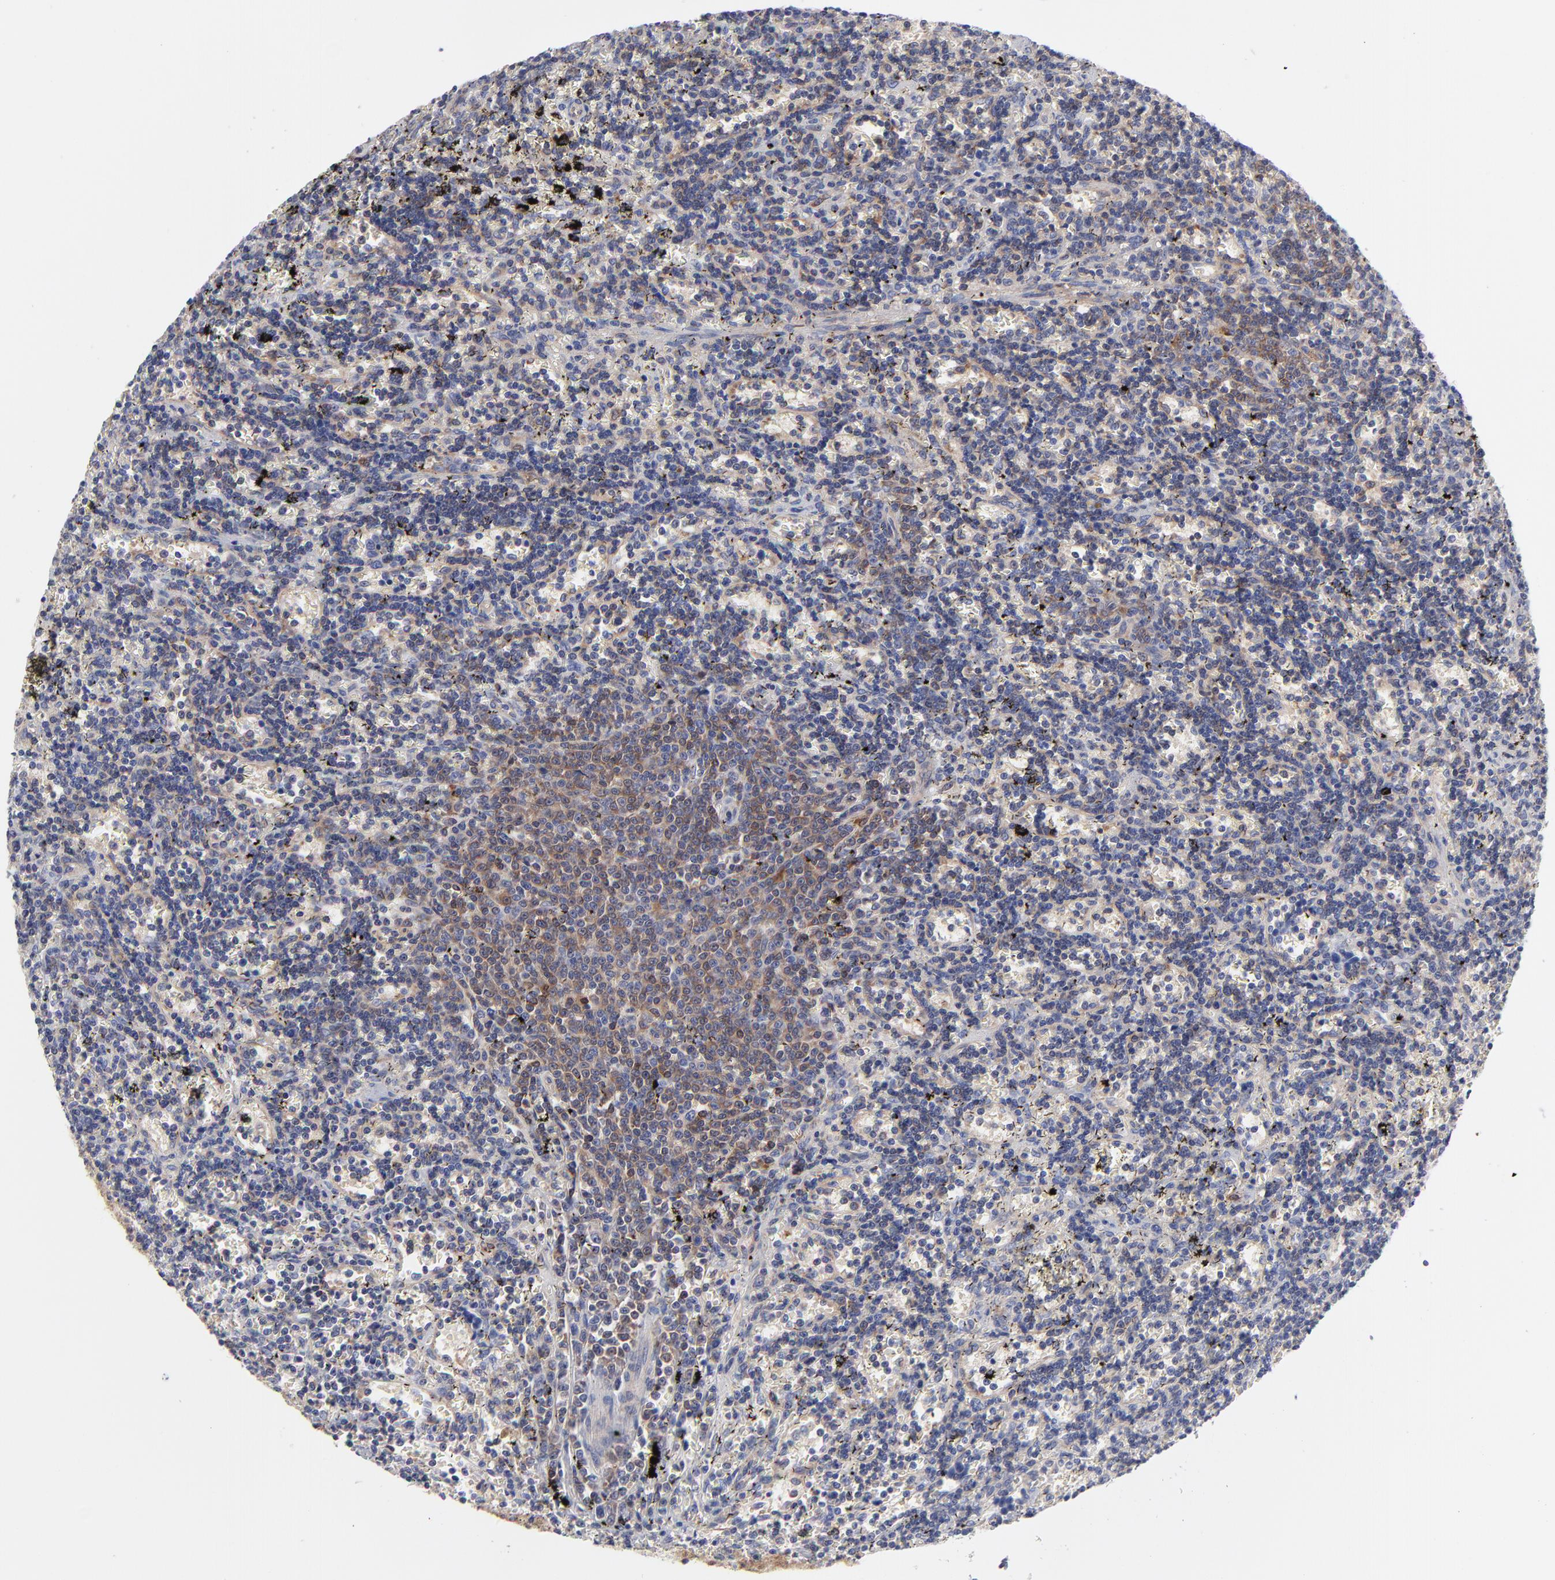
{"staining": {"intensity": "weak", "quantity": "<25%", "location": "cytoplasmic/membranous"}, "tissue": "lymphoma", "cell_type": "Tumor cells", "image_type": "cancer", "snomed": [{"axis": "morphology", "description": "Malignant lymphoma, non-Hodgkin's type, Low grade"}, {"axis": "topography", "description": "Spleen"}], "caption": "This is an immunohistochemistry (IHC) histopathology image of human lymphoma. There is no expression in tumor cells.", "gene": "NFKBIA", "patient": {"sex": "male", "age": 60}}